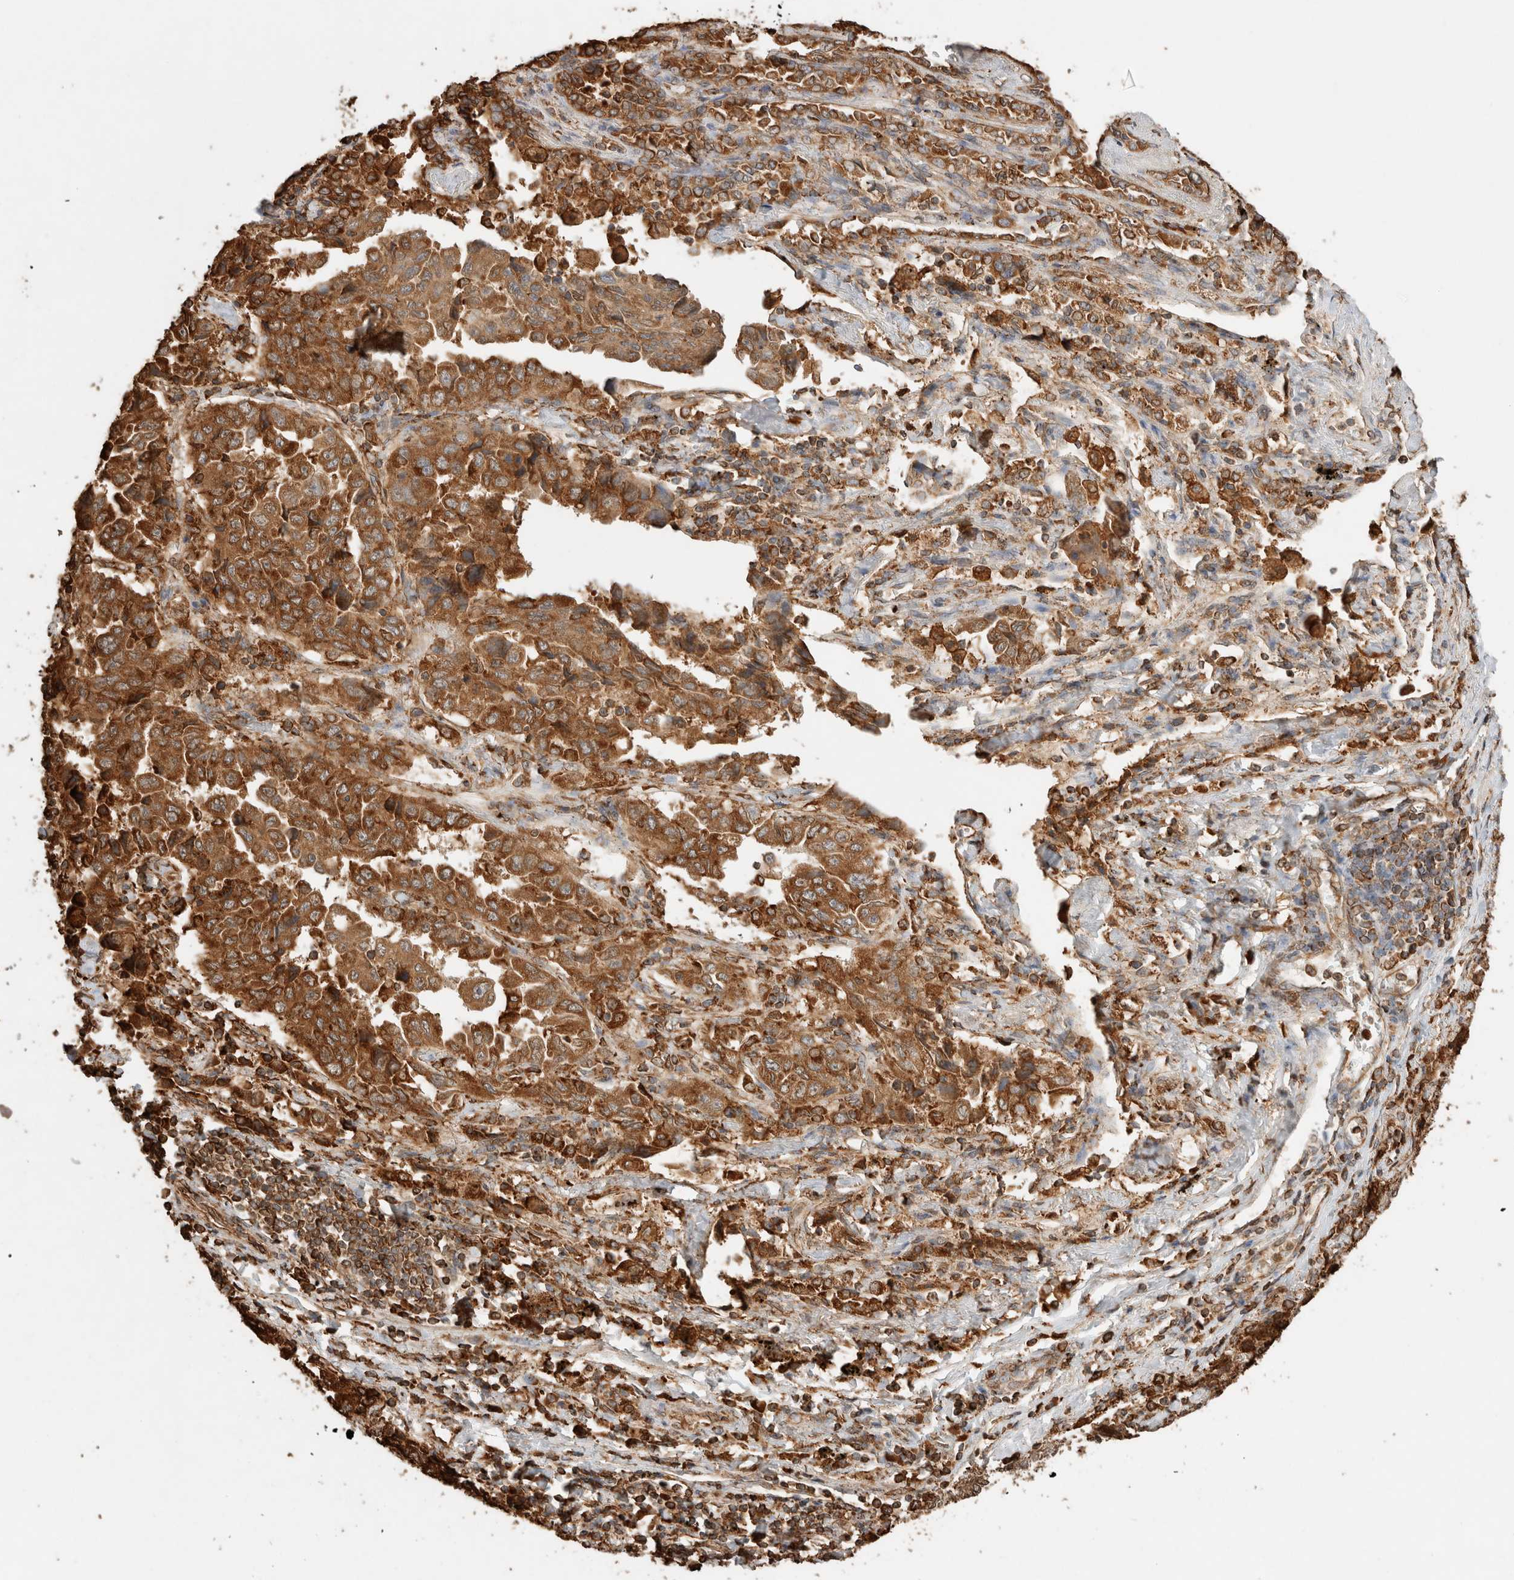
{"staining": {"intensity": "moderate", "quantity": ">75%", "location": "cytoplasmic/membranous"}, "tissue": "lung cancer", "cell_type": "Tumor cells", "image_type": "cancer", "snomed": [{"axis": "morphology", "description": "Adenocarcinoma, NOS"}, {"axis": "topography", "description": "Lung"}], "caption": "Protein positivity by immunohistochemistry (IHC) displays moderate cytoplasmic/membranous staining in approximately >75% of tumor cells in lung cancer. (Stains: DAB in brown, nuclei in blue, Microscopy: brightfield microscopy at high magnification).", "gene": "ERAP1", "patient": {"sex": "female", "age": 51}}